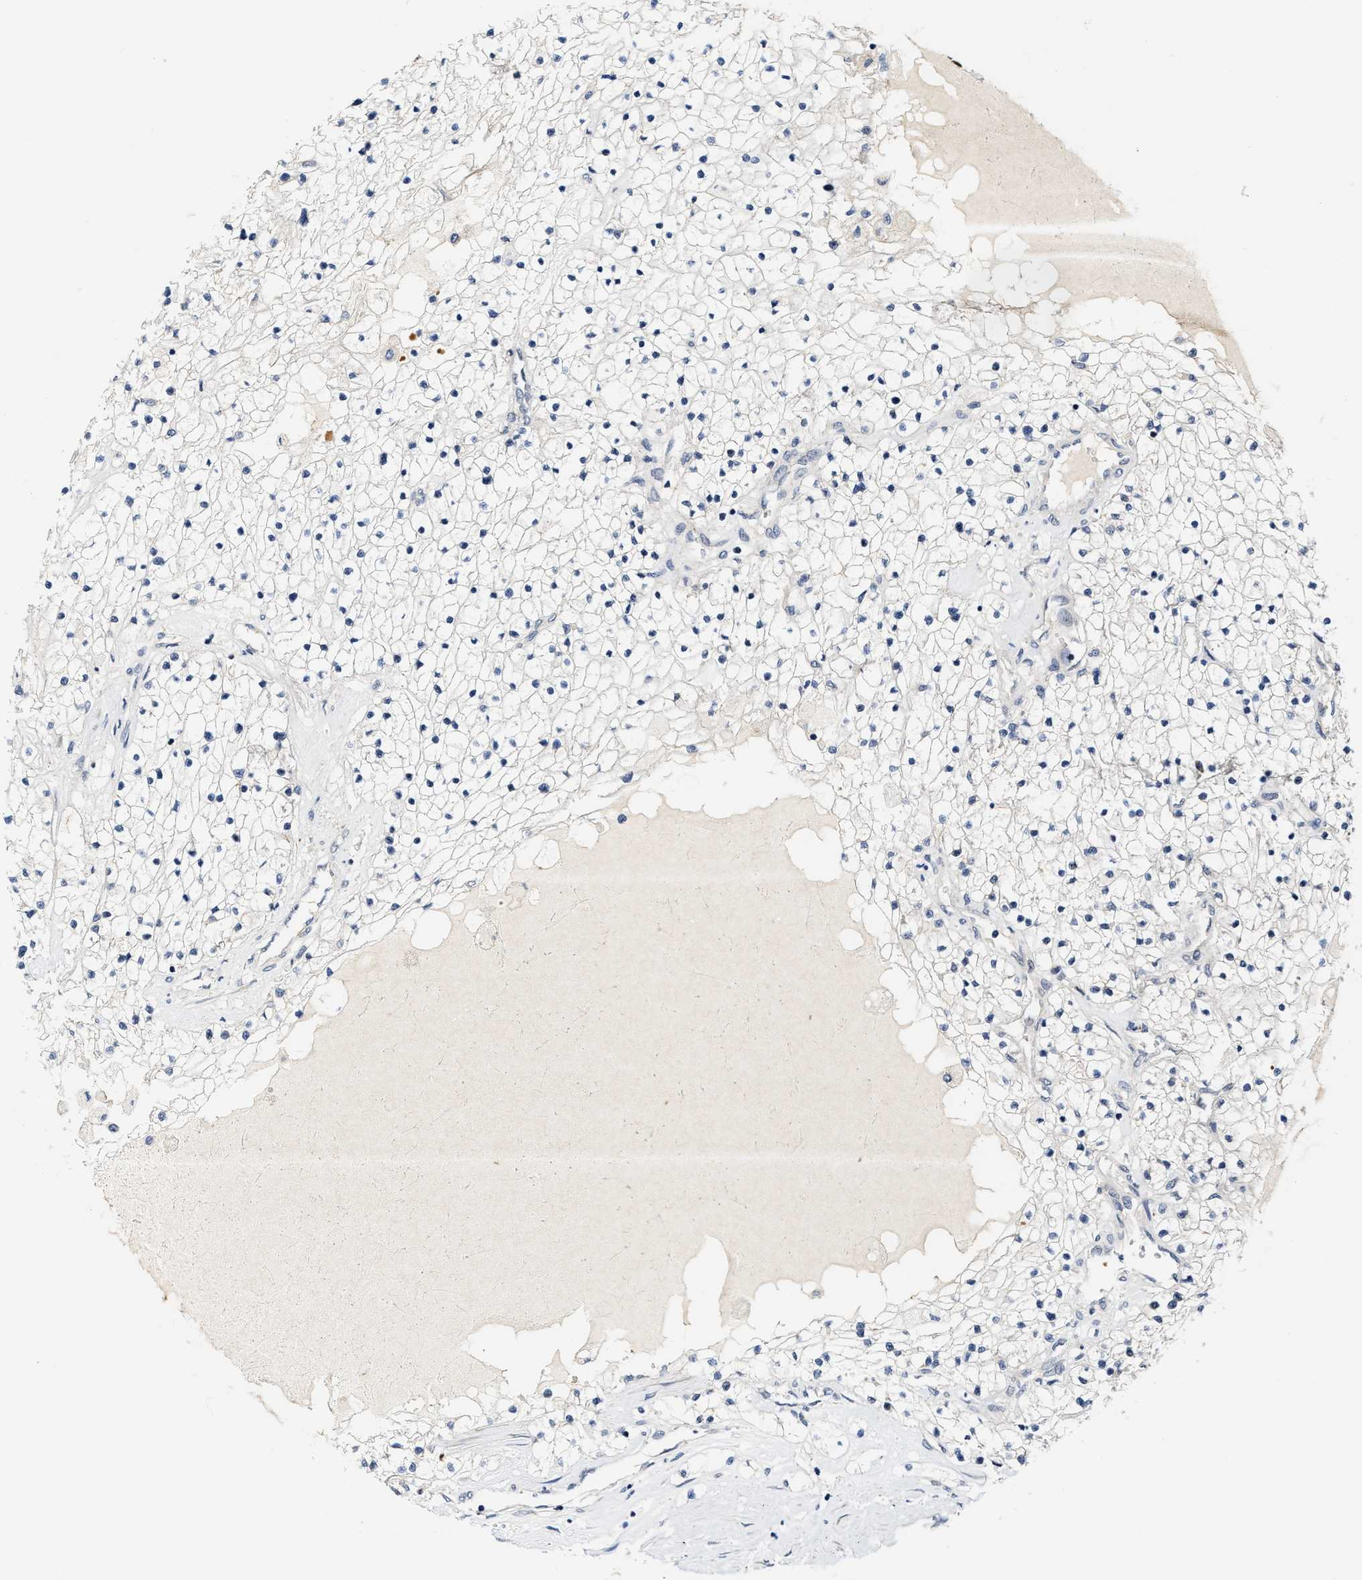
{"staining": {"intensity": "negative", "quantity": "none", "location": "none"}, "tissue": "renal cancer", "cell_type": "Tumor cells", "image_type": "cancer", "snomed": [{"axis": "morphology", "description": "Adenocarcinoma, NOS"}, {"axis": "topography", "description": "Kidney"}], "caption": "Immunohistochemical staining of human renal adenocarcinoma exhibits no significant staining in tumor cells.", "gene": "TCF4", "patient": {"sex": "male", "age": 68}}